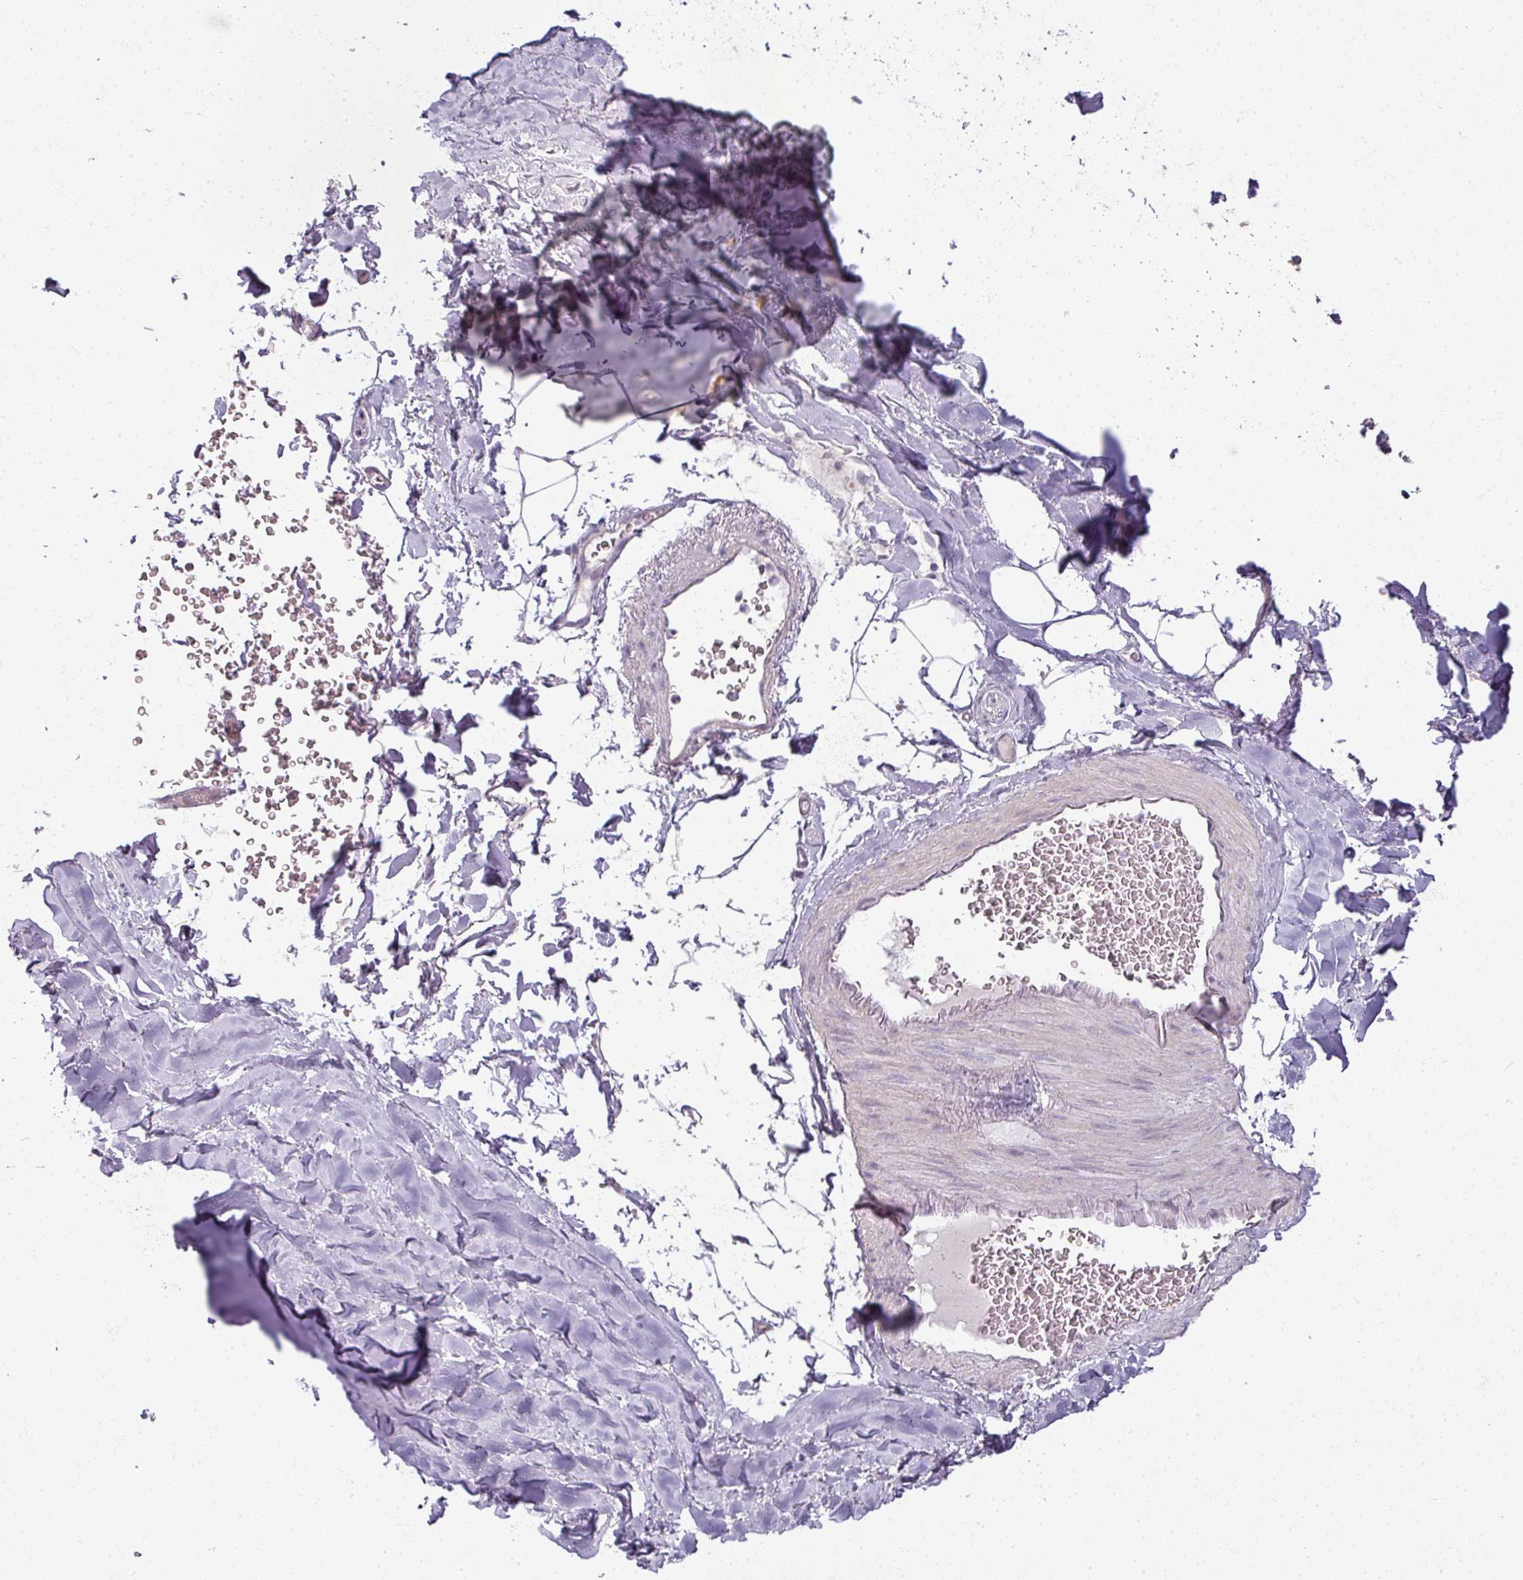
{"staining": {"intensity": "negative", "quantity": "none", "location": "none"}, "tissue": "adipose tissue", "cell_type": "Adipocytes", "image_type": "normal", "snomed": [{"axis": "morphology", "description": "Normal tissue, NOS"}, {"axis": "topography", "description": "Cartilage tissue"}, {"axis": "topography", "description": "Bronchus"}], "caption": "The photomicrograph reveals no staining of adipocytes in benign adipose tissue. The staining is performed using DAB (3,3'-diaminobenzidine) brown chromogen with nuclei counter-stained in using hematoxylin.", "gene": "MYMK", "patient": {"sex": "female", "age": 72}}